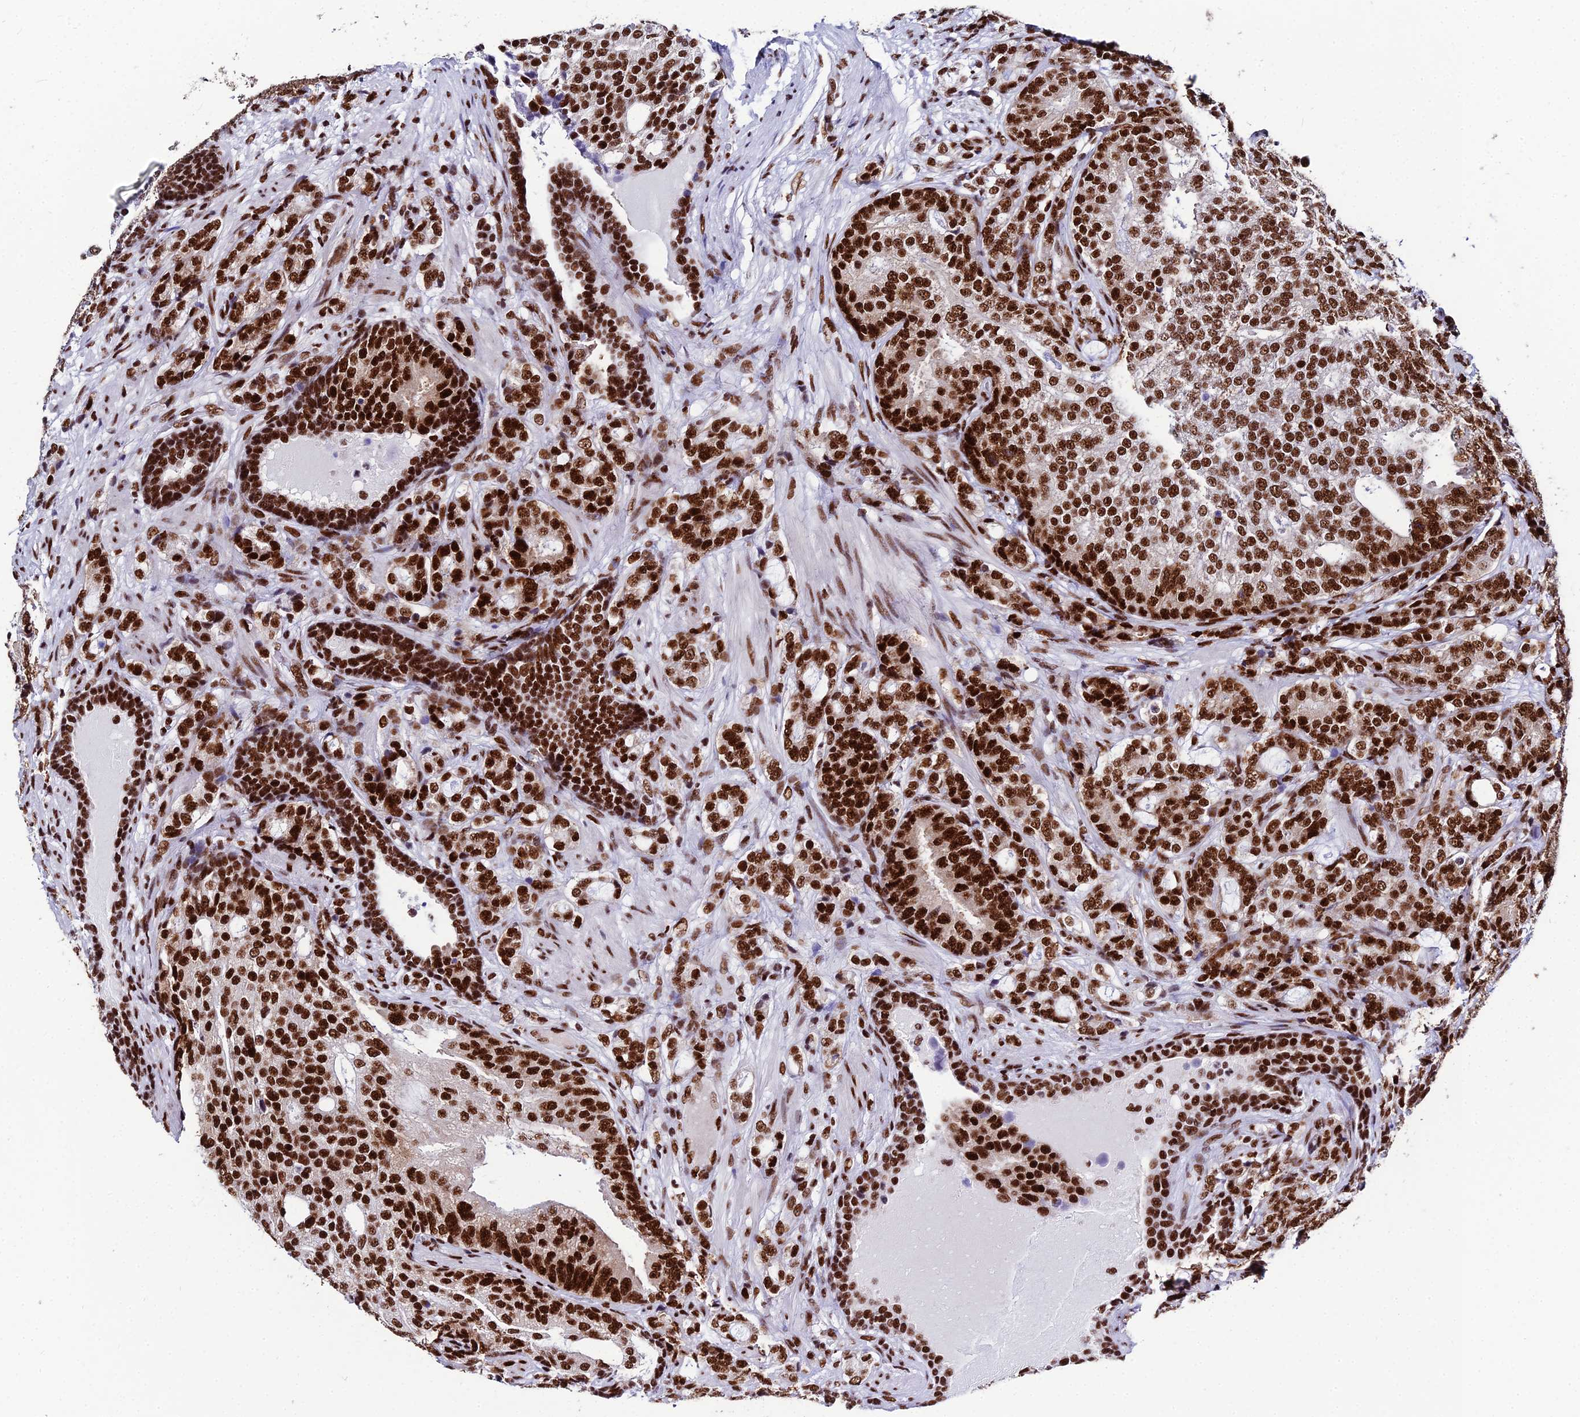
{"staining": {"intensity": "strong", "quantity": ">75%", "location": "nuclear"}, "tissue": "prostate cancer", "cell_type": "Tumor cells", "image_type": "cancer", "snomed": [{"axis": "morphology", "description": "Adenocarcinoma, High grade"}, {"axis": "topography", "description": "Prostate"}], "caption": "A high amount of strong nuclear positivity is identified in about >75% of tumor cells in prostate adenocarcinoma (high-grade) tissue.", "gene": "HNRNPH1", "patient": {"sex": "male", "age": 67}}